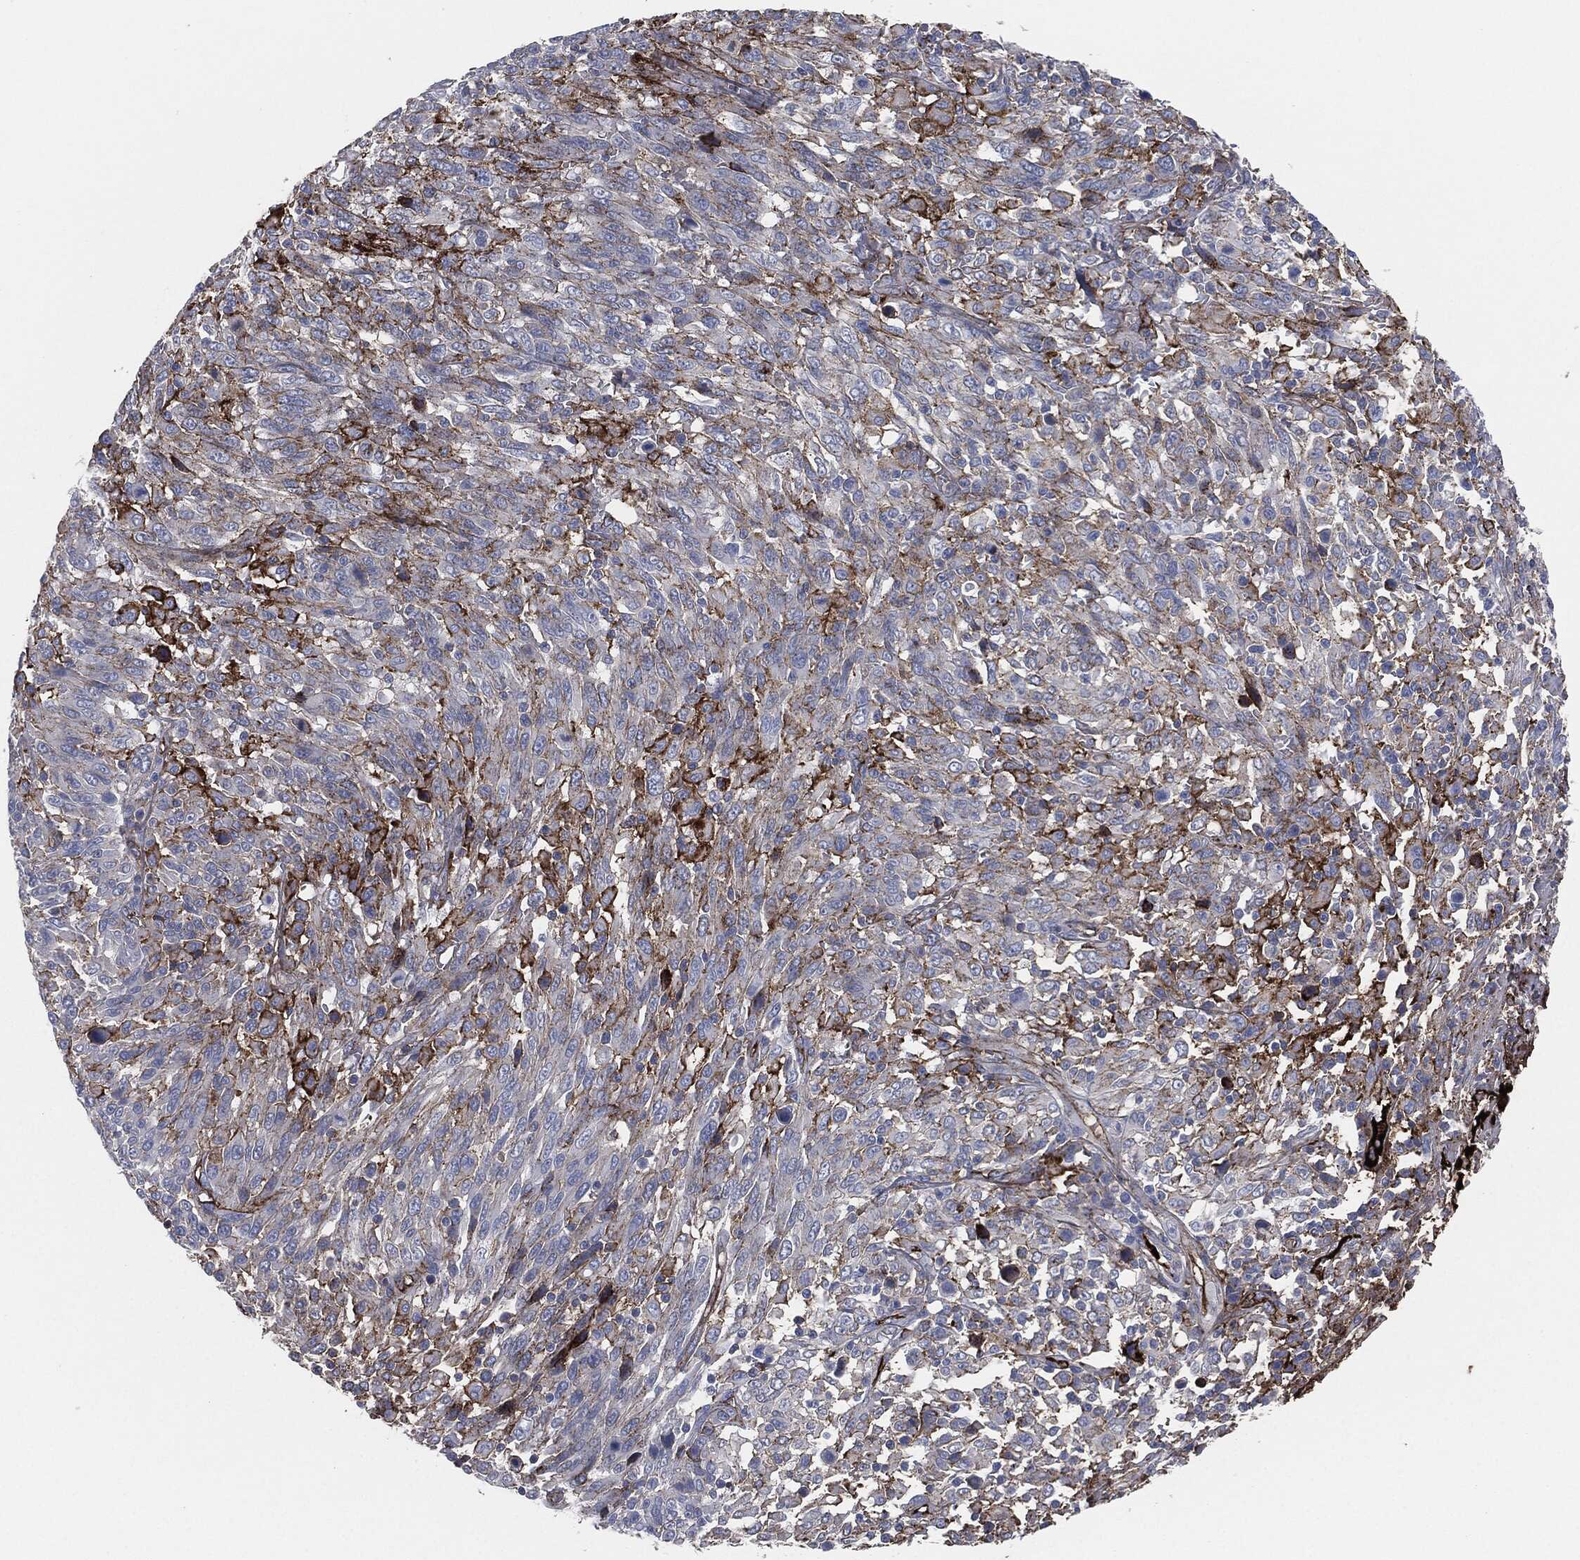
{"staining": {"intensity": "strong", "quantity": "<25%", "location": "cytoplasmic/membranous"}, "tissue": "melanoma", "cell_type": "Tumor cells", "image_type": "cancer", "snomed": [{"axis": "morphology", "description": "Malignant melanoma, NOS"}, {"axis": "topography", "description": "Skin"}], "caption": "IHC (DAB (3,3'-diaminobenzidine)) staining of malignant melanoma exhibits strong cytoplasmic/membranous protein staining in approximately <25% of tumor cells.", "gene": "APOB", "patient": {"sex": "female", "age": 91}}